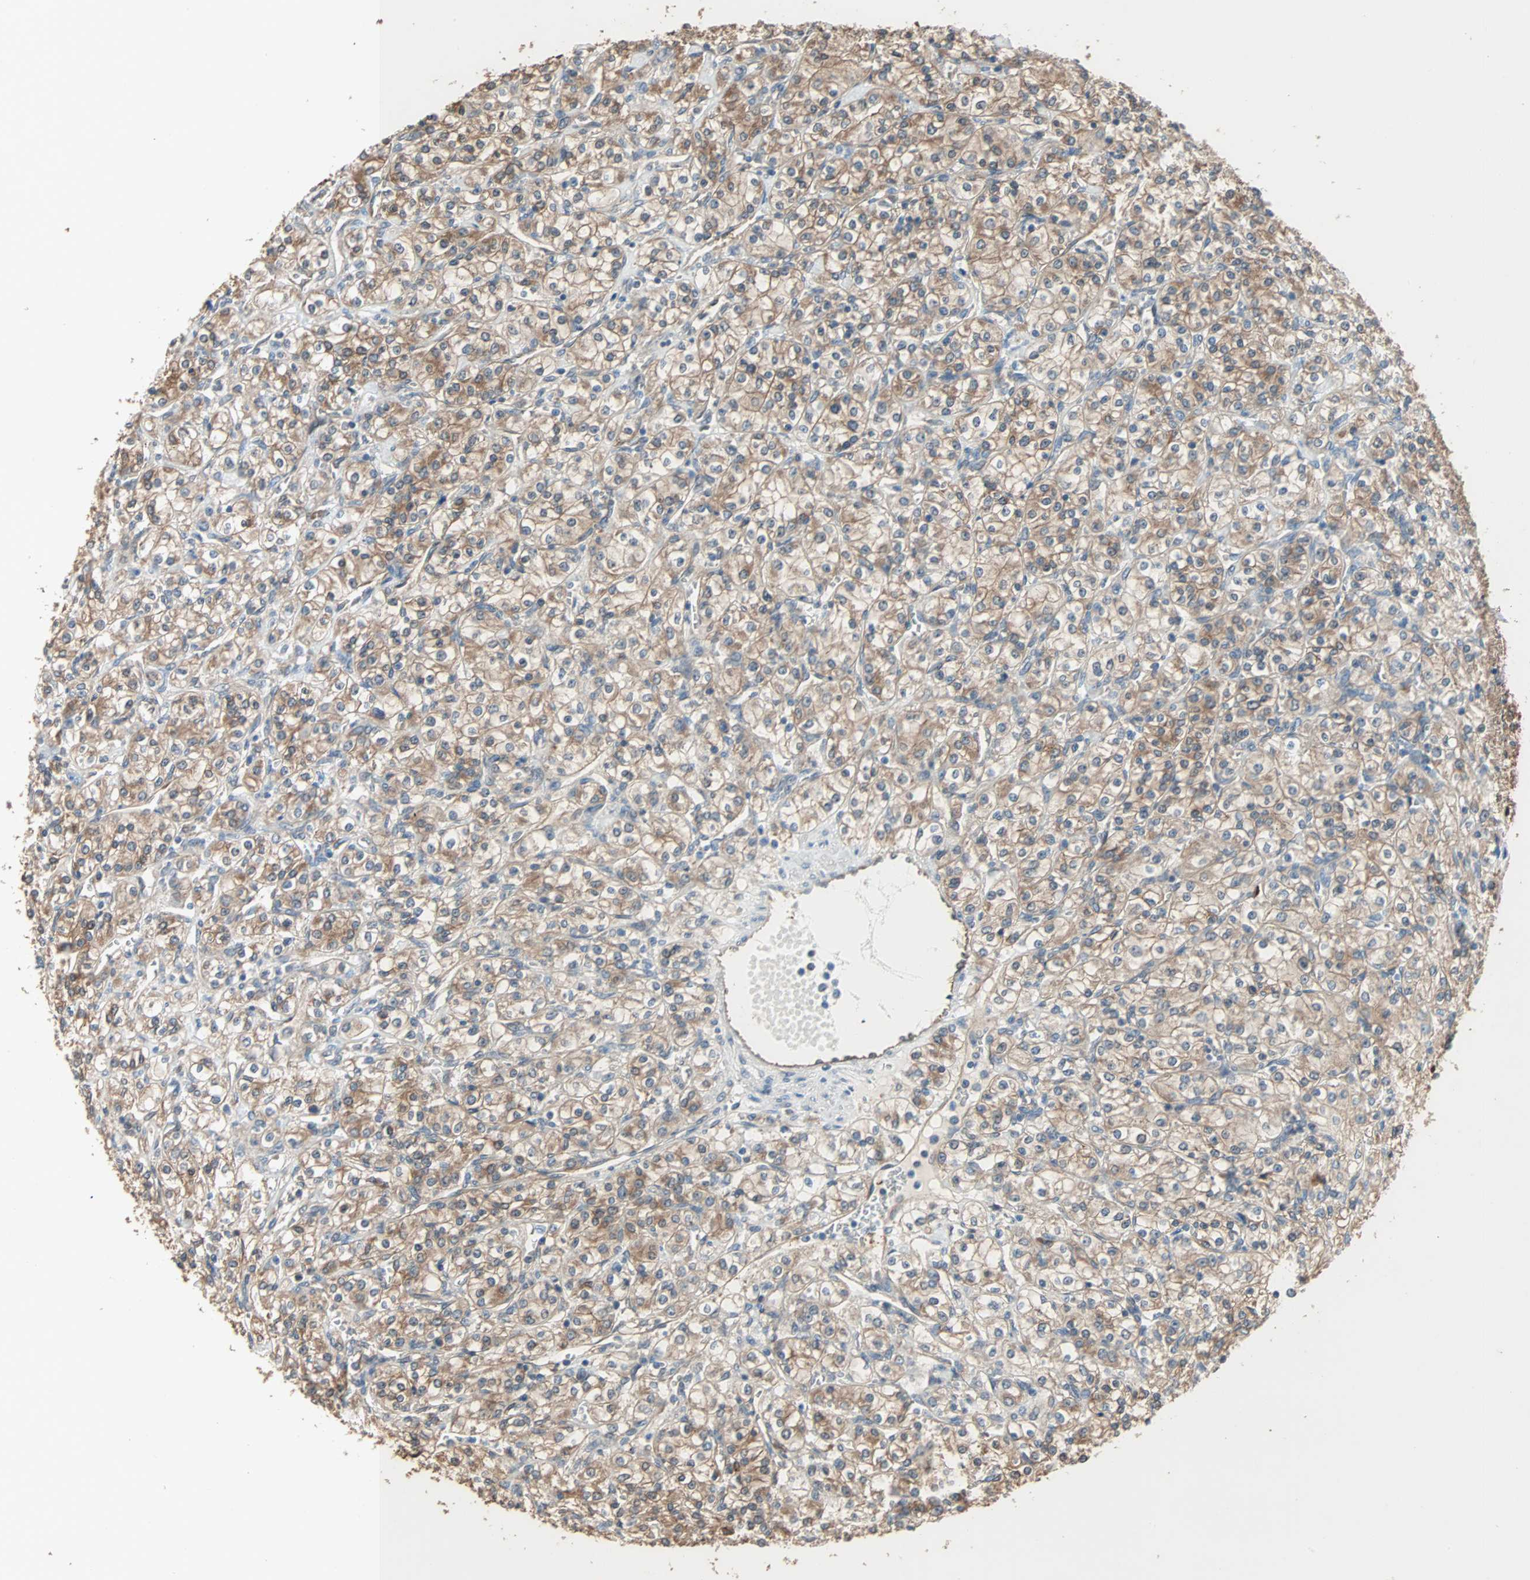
{"staining": {"intensity": "moderate", "quantity": ">75%", "location": "cytoplasmic/membranous"}, "tissue": "renal cancer", "cell_type": "Tumor cells", "image_type": "cancer", "snomed": [{"axis": "morphology", "description": "Adenocarcinoma, NOS"}, {"axis": "topography", "description": "Kidney"}], "caption": "Human renal cancer (adenocarcinoma) stained with a brown dye reveals moderate cytoplasmic/membranous positive expression in approximately >75% of tumor cells.", "gene": "PRDX1", "patient": {"sex": "male", "age": 77}}